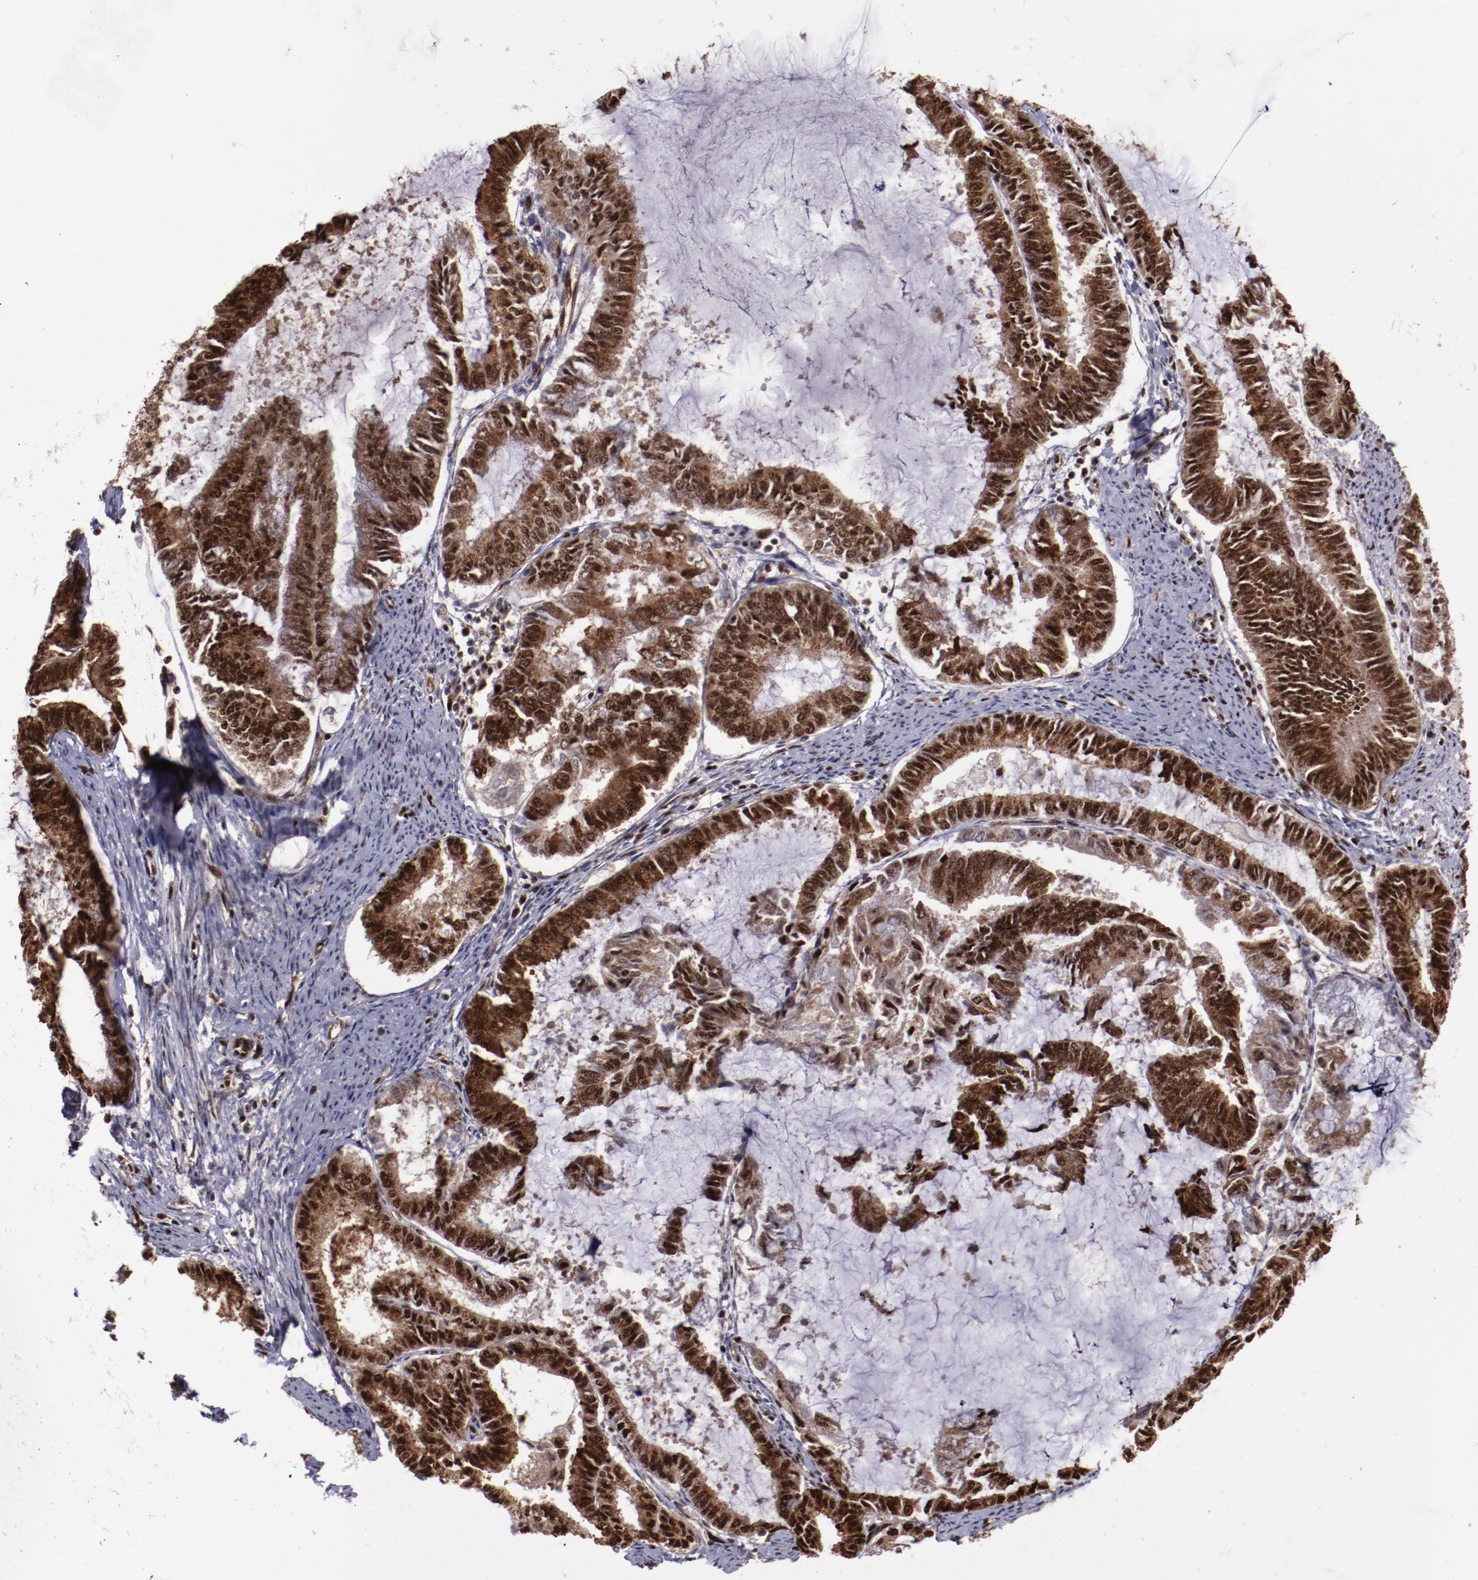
{"staining": {"intensity": "moderate", "quantity": ">75%", "location": "cytoplasmic/membranous,nuclear"}, "tissue": "endometrial cancer", "cell_type": "Tumor cells", "image_type": "cancer", "snomed": [{"axis": "morphology", "description": "Adenocarcinoma, NOS"}, {"axis": "topography", "description": "Endometrium"}], "caption": "The photomicrograph shows immunohistochemical staining of endometrial cancer. There is moderate cytoplasmic/membranous and nuclear positivity is appreciated in approximately >75% of tumor cells.", "gene": "SNW1", "patient": {"sex": "female", "age": 86}}